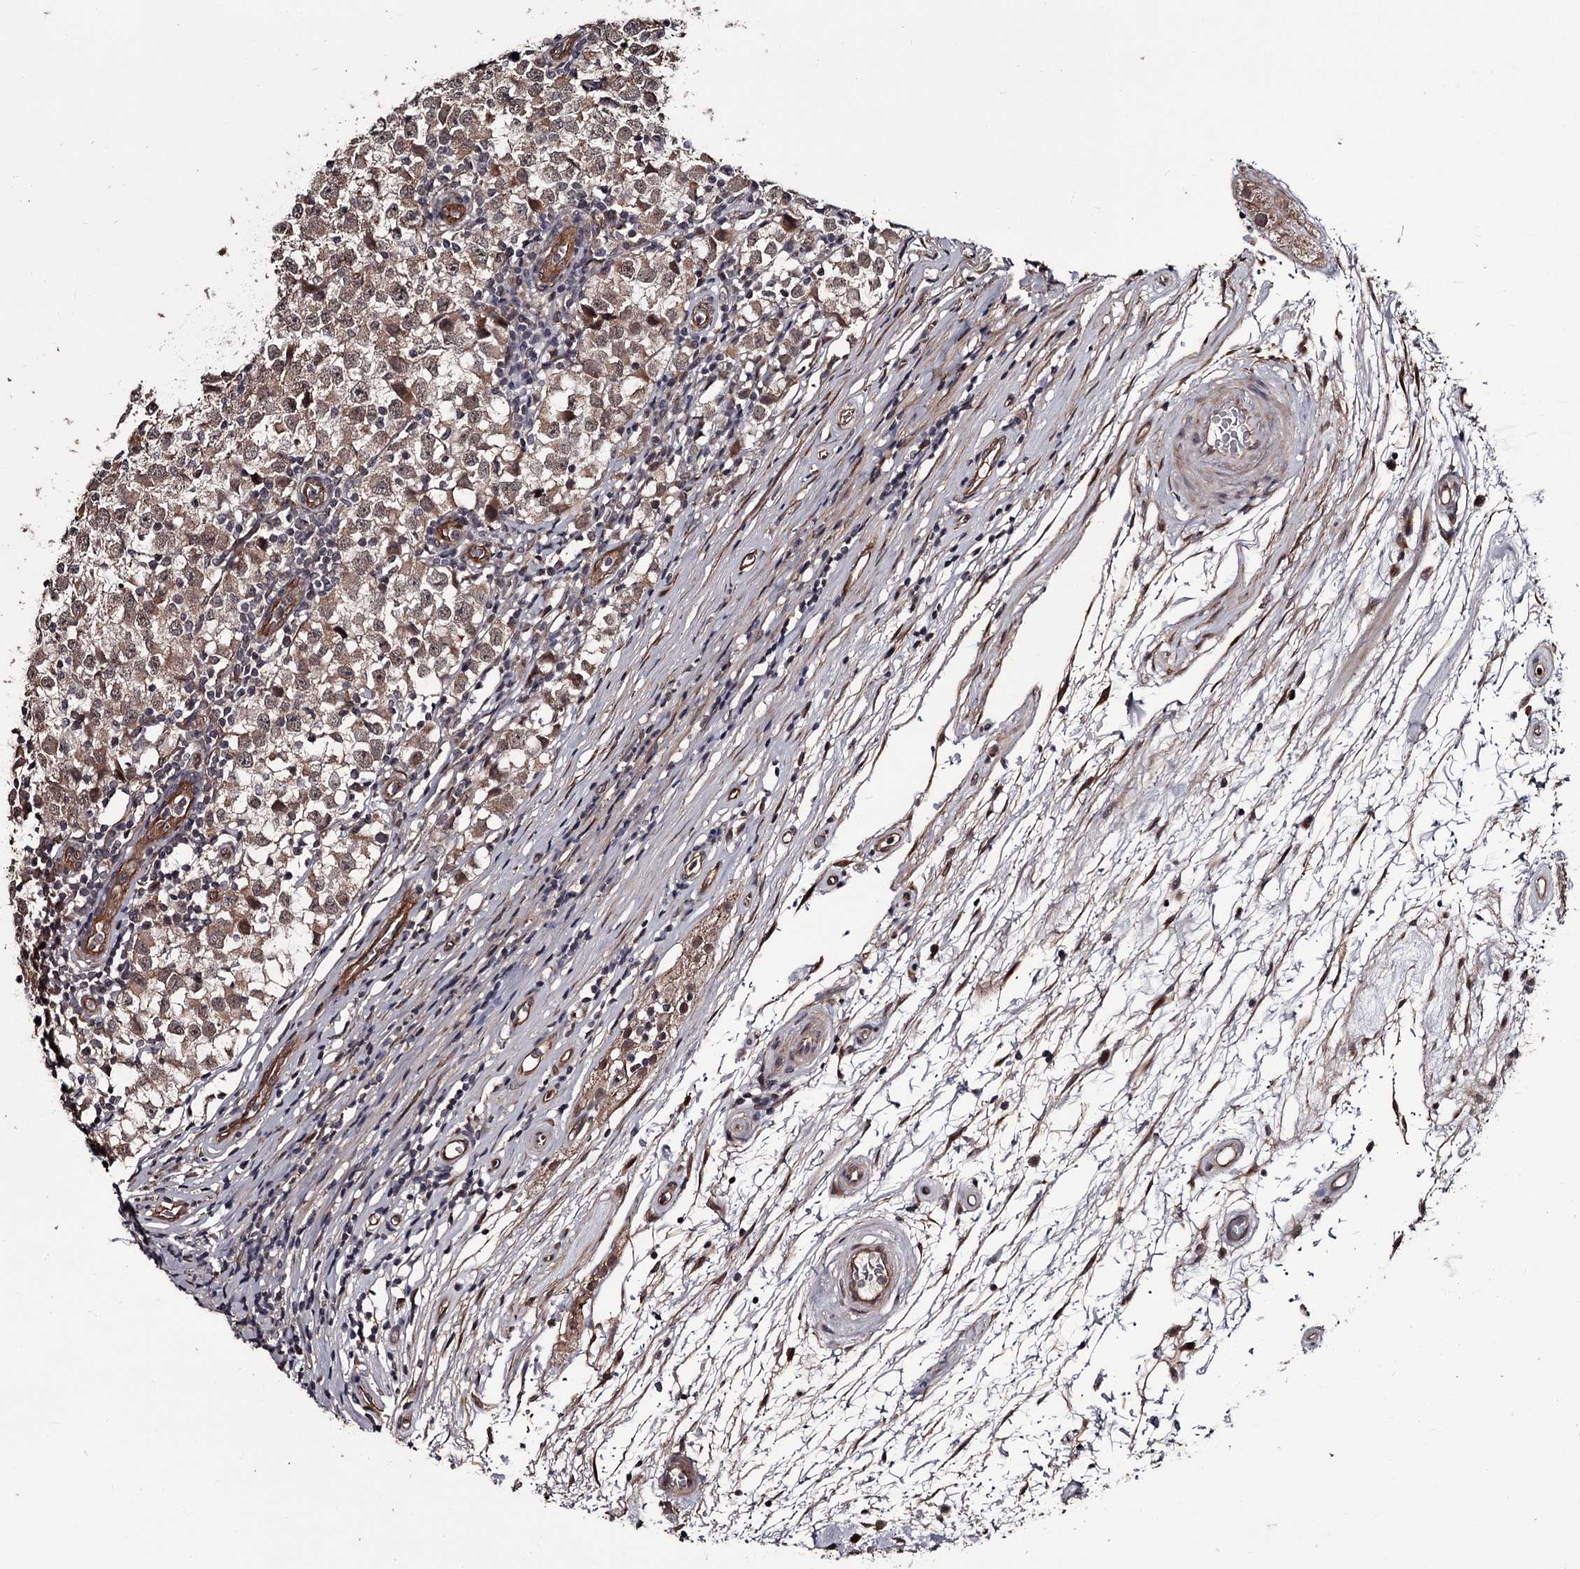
{"staining": {"intensity": "weak", "quantity": ">75%", "location": "cytoplasmic/membranous,nuclear"}, "tissue": "testis cancer", "cell_type": "Tumor cells", "image_type": "cancer", "snomed": [{"axis": "morphology", "description": "Seminoma, NOS"}, {"axis": "topography", "description": "Testis"}], "caption": "Testis cancer (seminoma) tissue shows weak cytoplasmic/membranous and nuclear positivity in approximately >75% of tumor cells", "gene": "CDC42EP2", "patient": {"sex": "male", "age": 65}}